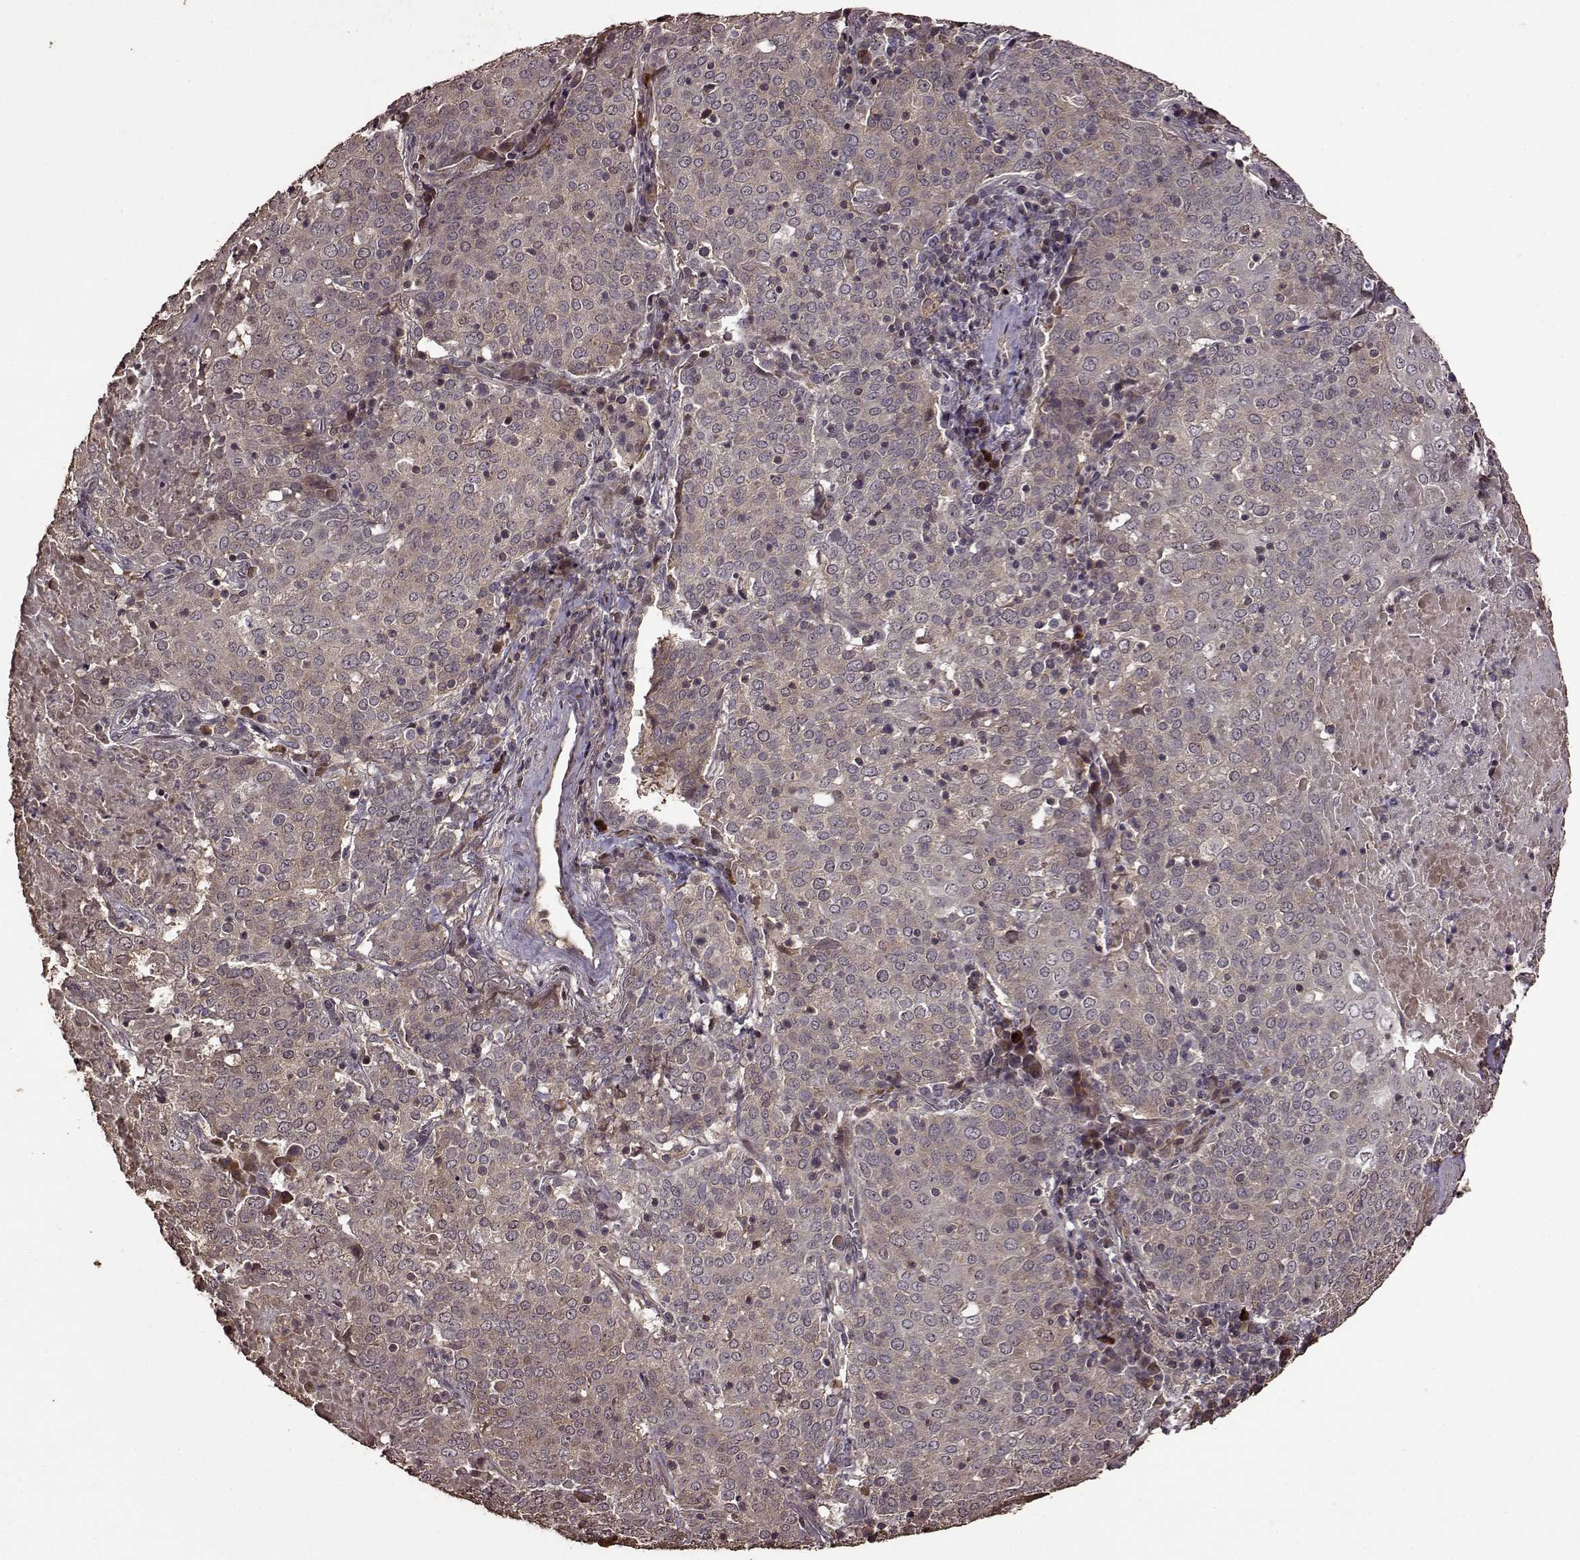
{"staining": {"intensity": "weak", "quantity": "<25%", "location": "cytoplasmic/membranous"}, "tissue": "lung cancer", "cell_type": "Tumor cells", "image_type": "cancer", "snomed": [{"axis": "morphology", "description": "Squamous cell carcinoma, NOS"}, {"axis": "topography", "description": "Lung"}], "caption": "Micrograph shows no protein staining in tumor cells of lung squamous cell carcinoma tissue.", "gene": "FBXW11", "patient": {"sex": "male", "age": 82}}